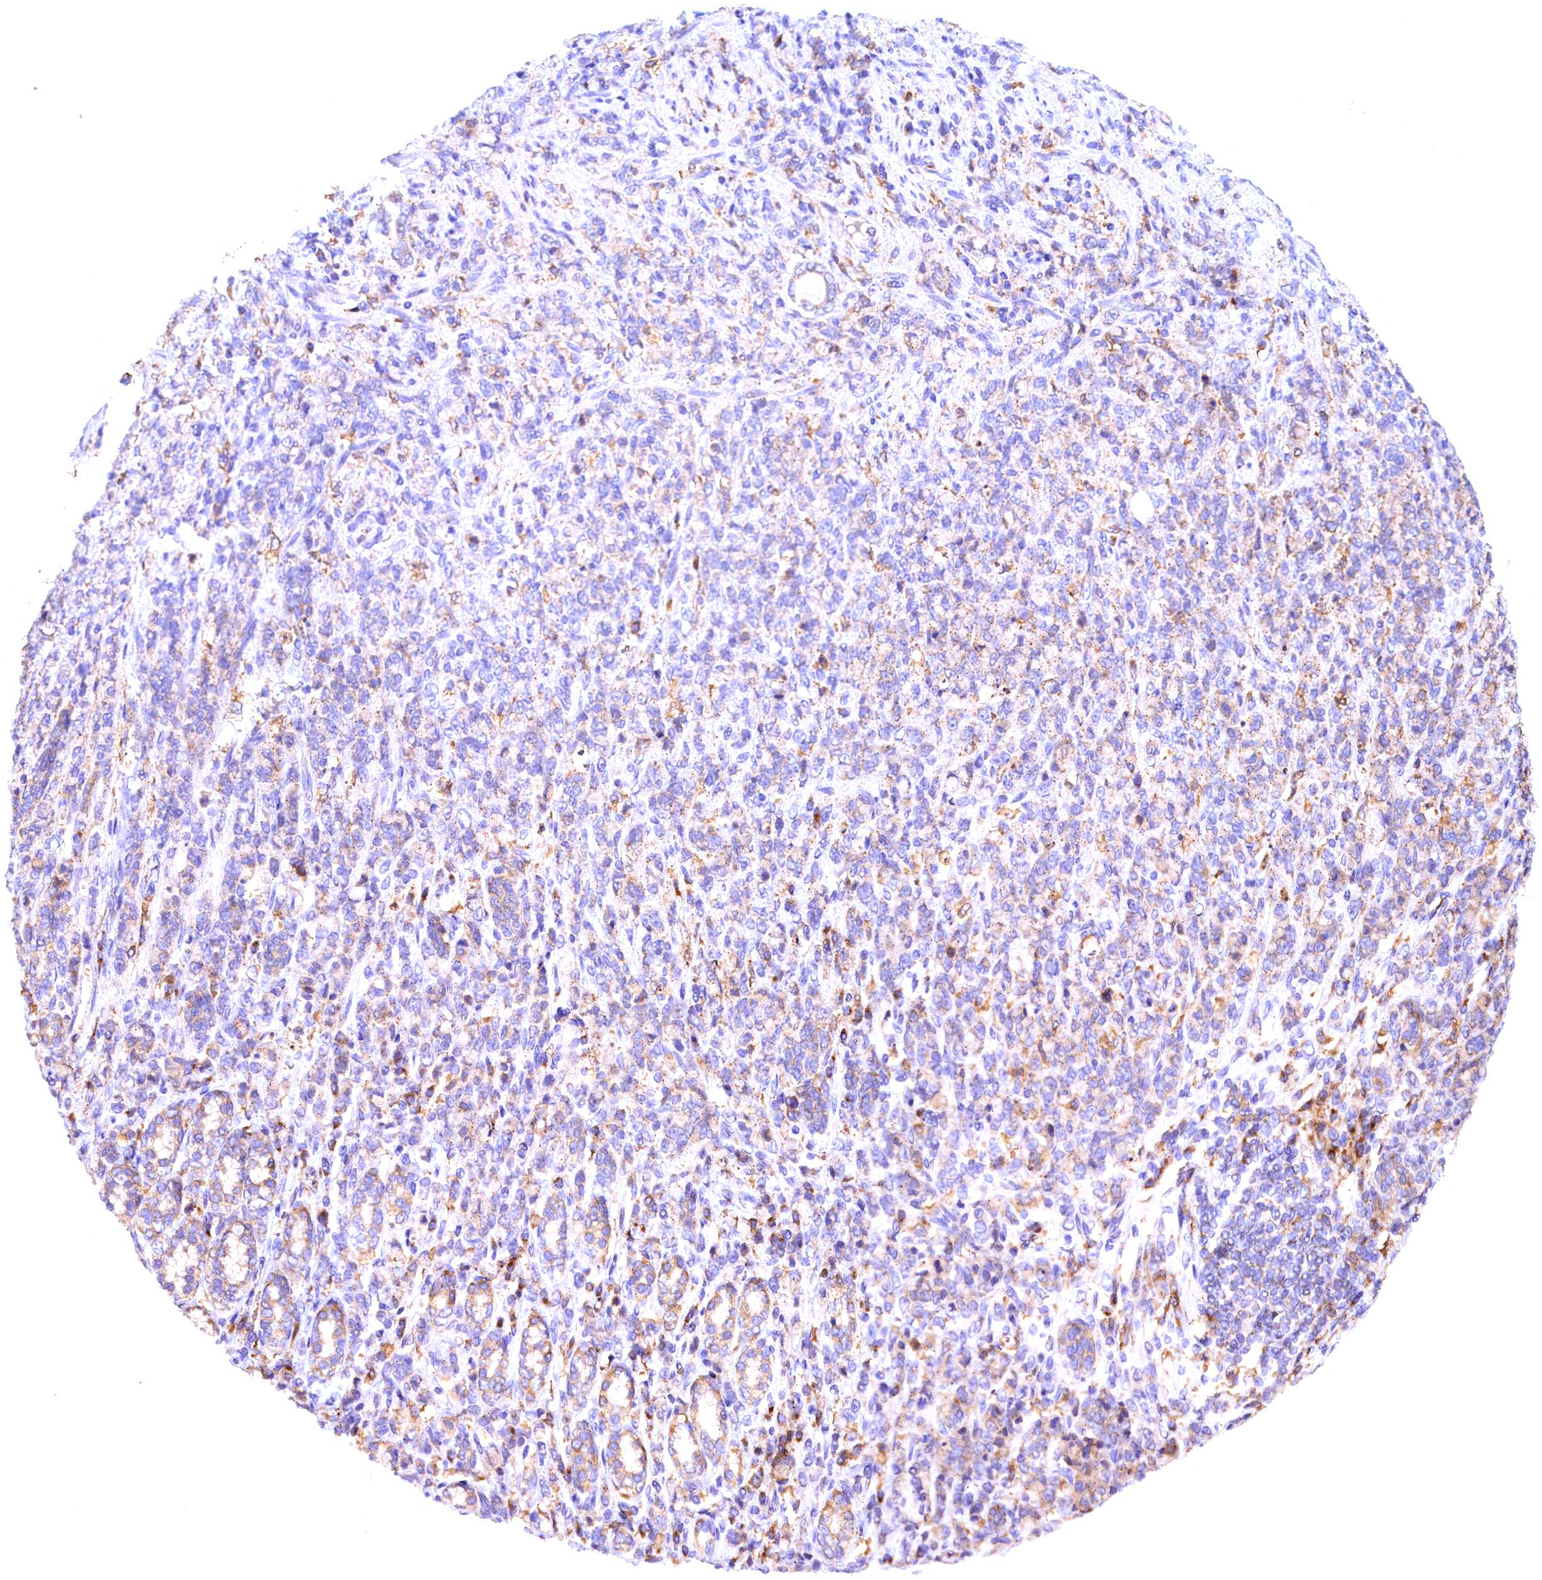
{"staining": {"intensity": "moderate", "quantity": "25%-75%", "location": "cytoplasmic/membranous"}, "tissue": "stomach cancer", "cell_type": "Tumor cells", "image_type": "cancer", "snomed": [{"axis": "morphology", "description": "Adenocarcinoma, NOS"}, {"axis": "topography", "description": "Stomach"}], "caption": "Stomach adenocarcinoma stained with a protein marker reveals moderate staining in tumor cells.", "gene": "NAIP", "patient": {"sex": "female", "age": 79}}